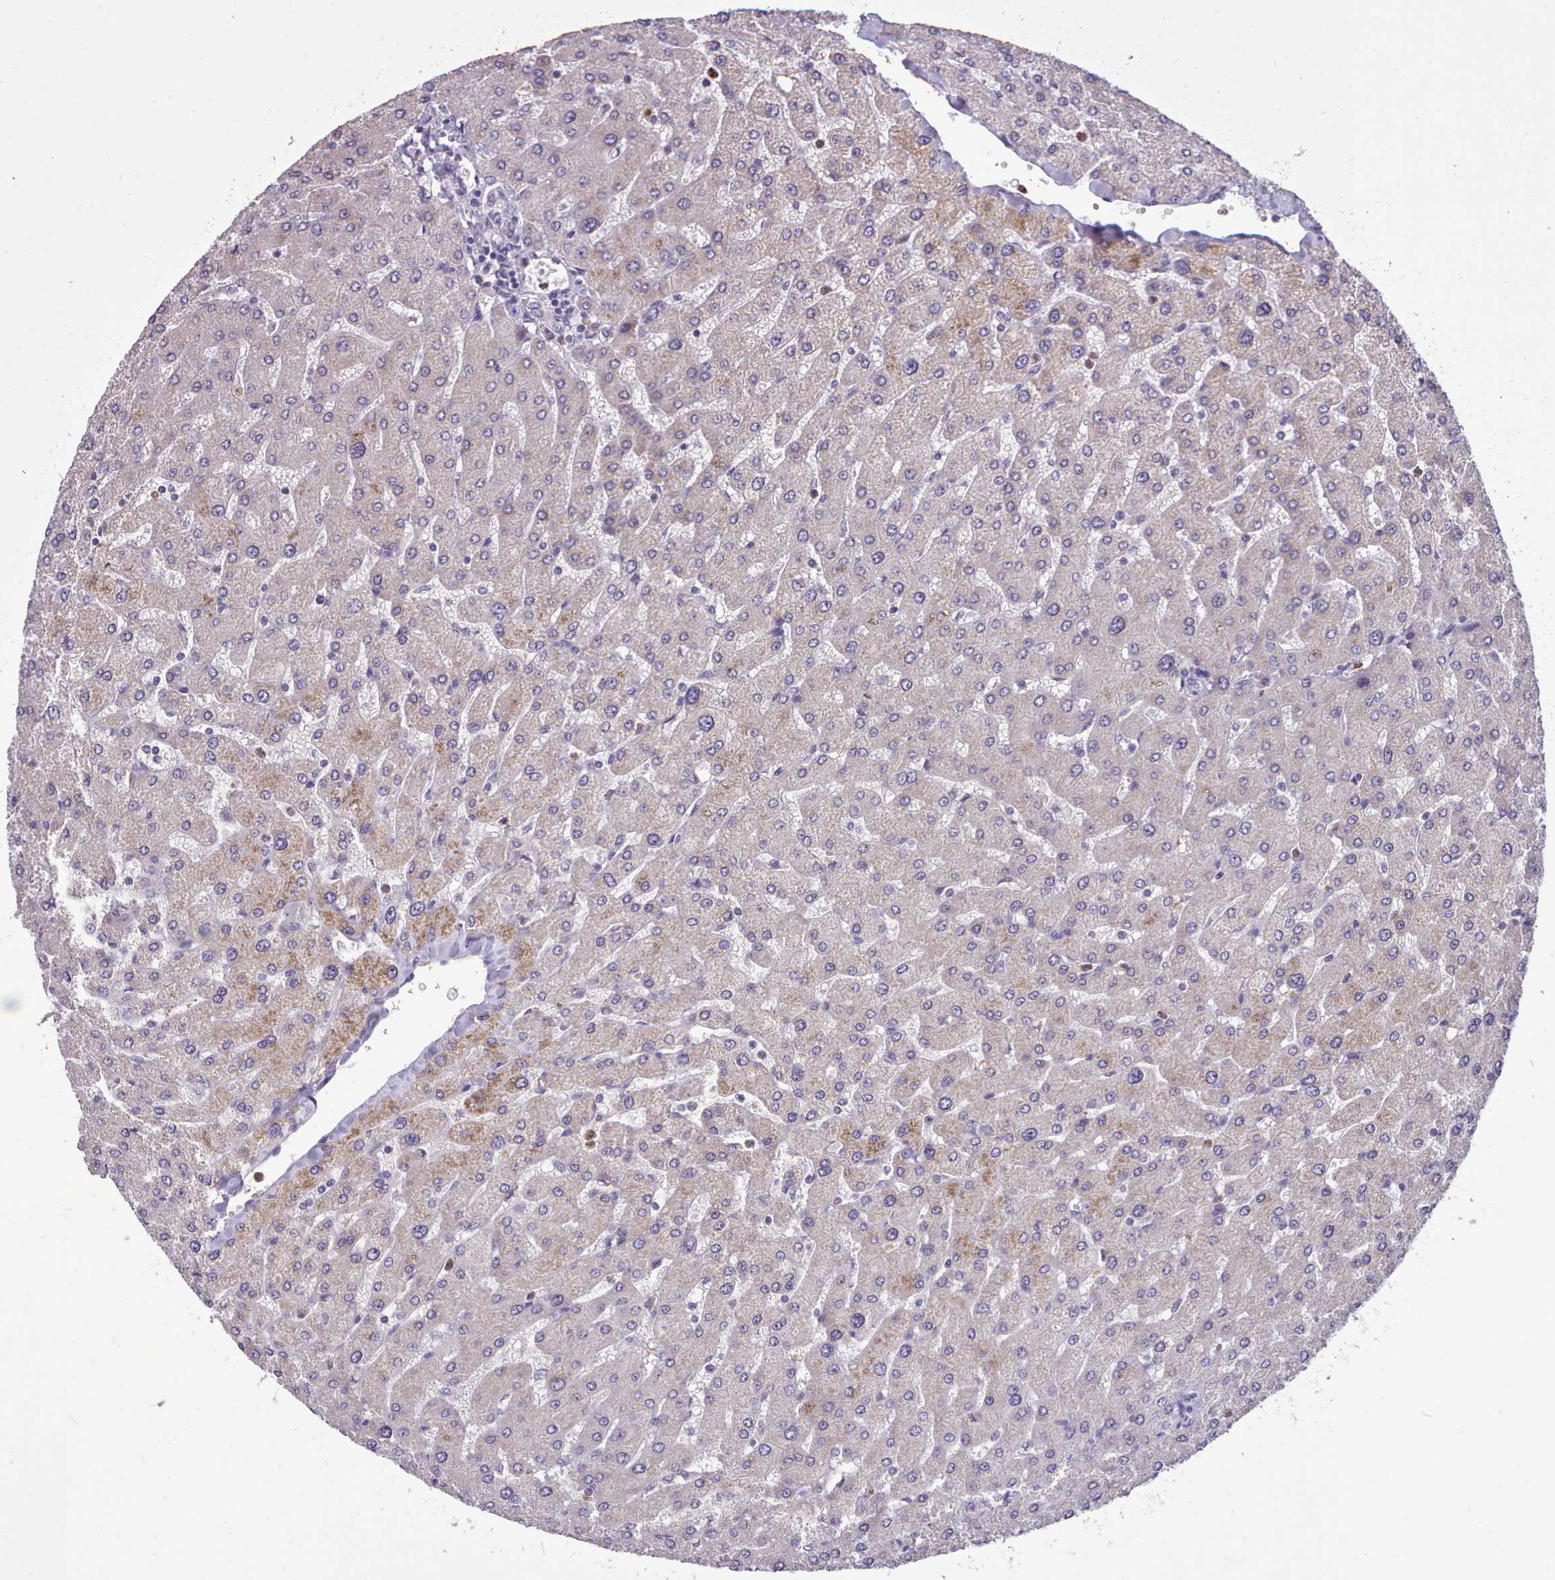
{"staining": {"intensity": "negative", "quantity": "none", "location": "none"}, "tissue": "liver", "cell_type": "Cholangiocytes", "image_type": "normal", "snomed": [{"axis": "morphology", "description": "Normal tissue, NOS"}, {"axis": "topography", "description": "Liver"}], "caption": "IHC micrograph of benign liver stained for a protein (brown), which displays no staining in cholangiocytes.", "gene": "KCTD16", "patient": {"sex": "male", "age": 55}}